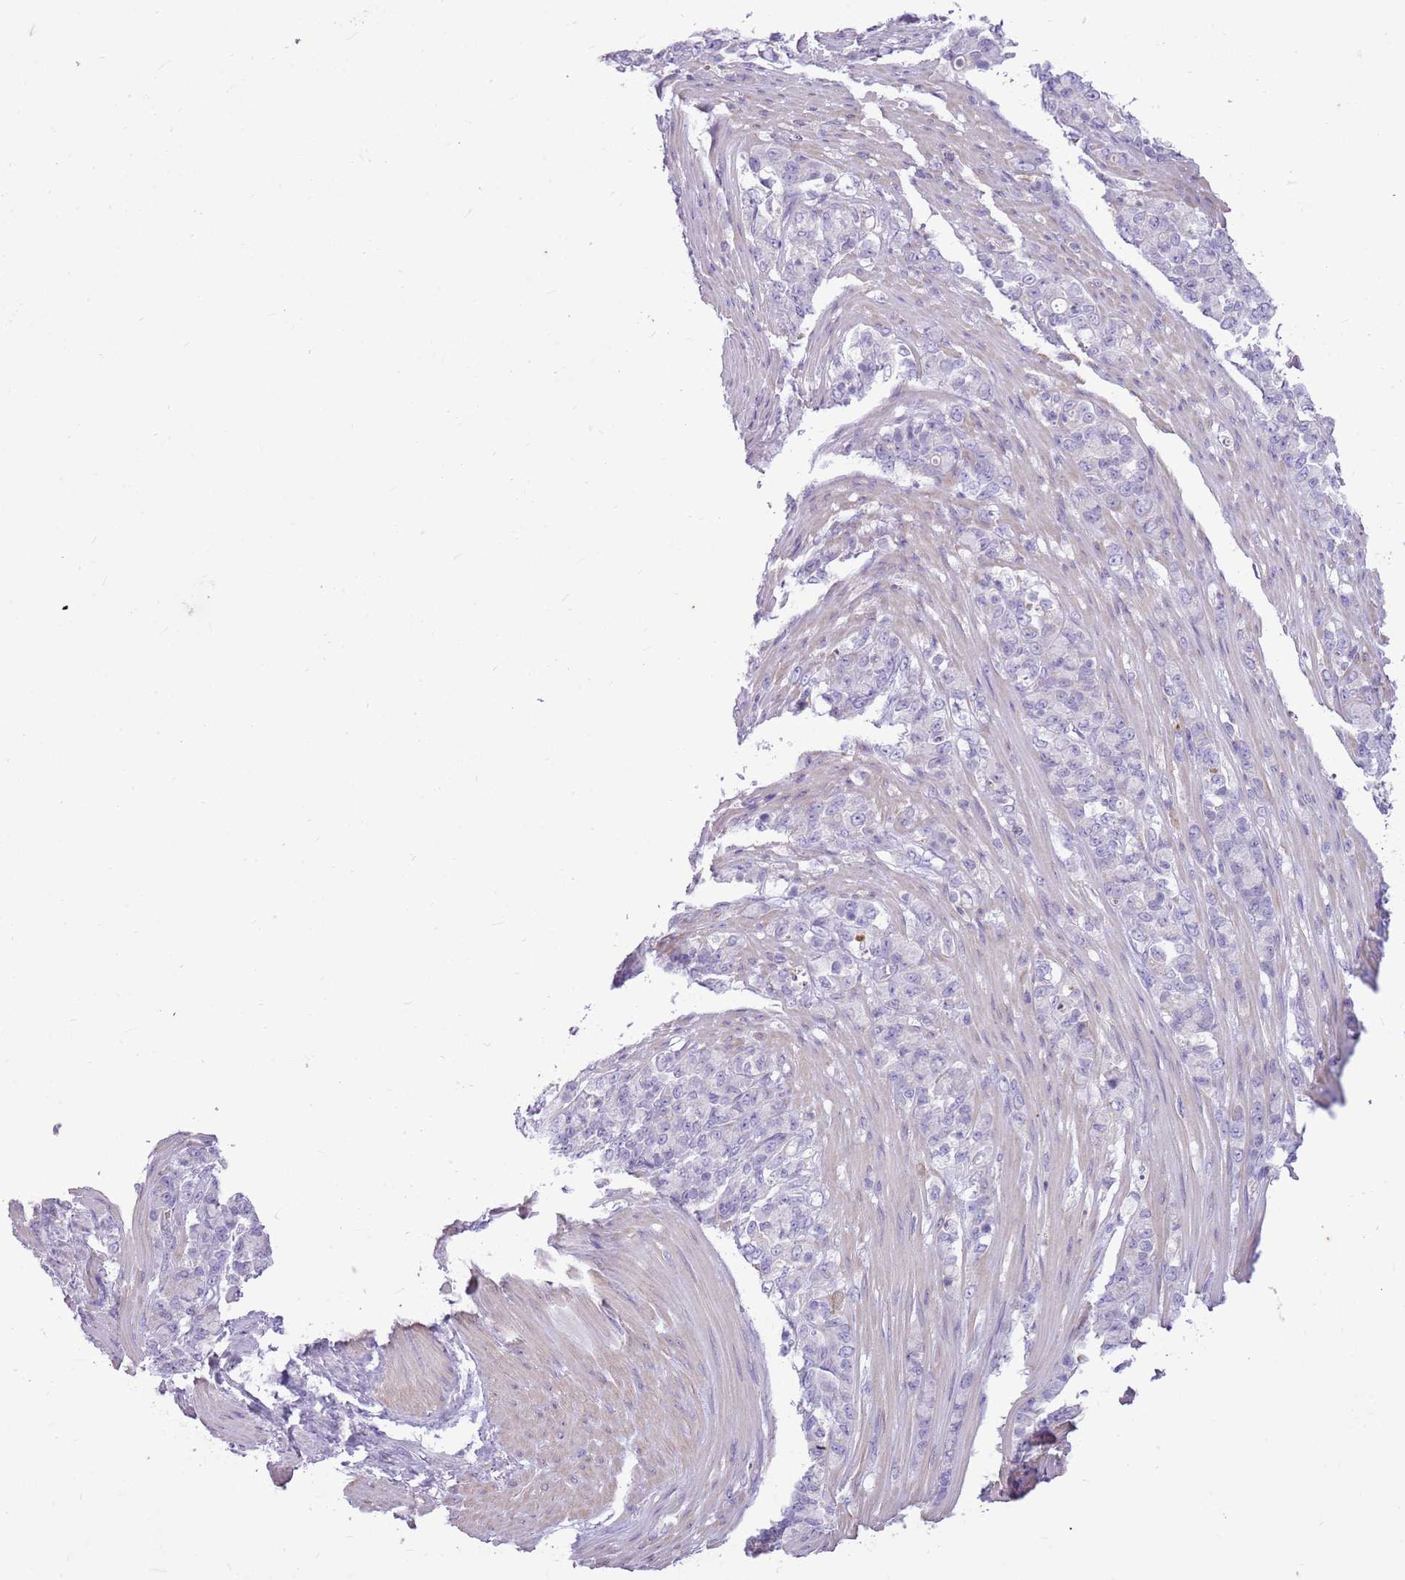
{"staining": {"intensity": "negative", "quantity": "none", "location": "none"}, "tissue": "stomach cancer", "cell_type": "Tumor cells", "image_type": "cancer", "snomed": [{"axis": "morphology", "description": "Normal tissue, NOS"}, {"axis": "morphology", "description": "Adenocarcinoma, NOS"}, {"axis": "topography", "description": "Stomach"}], "caption": "Adenocarcinoma (stomach) was stained to show a protein in brown. There is no significant staining in tumor cells.", "gene": "CNPPD1", "patient": {"sex": "female", "age": 79}}